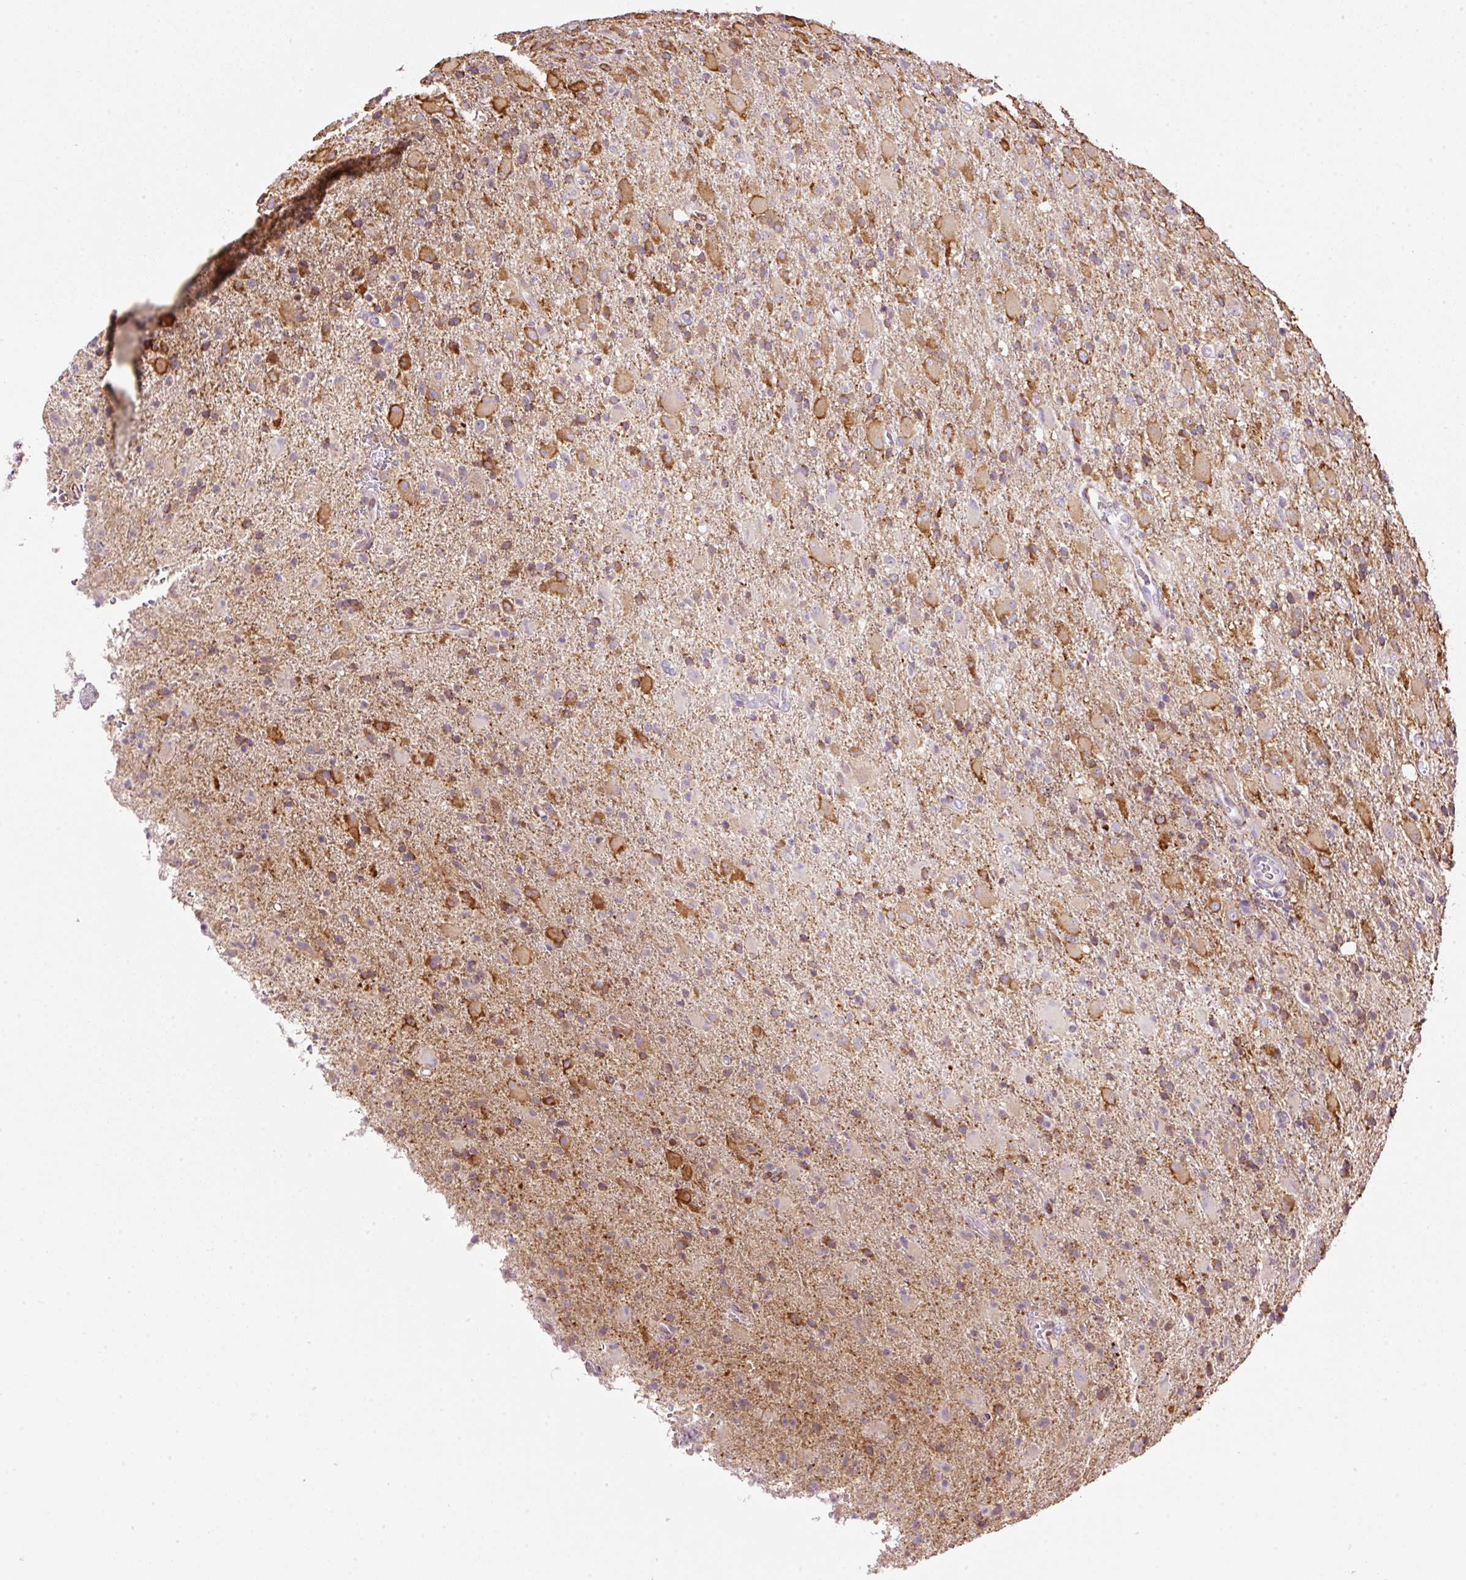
{"staining": {"intensity": "moderate", "quantity": "25%-75%", "location": "cytoplasmic/membranous"}, "tissue": "glioma", "cell_type": "Tumor cells", "image_type": "cancer", "snomed": [{"axis": "morphology", "description": "Glioma, malignant, Low grade"}, {"axis": "topography", "description": "Brain"}], "caption": "A photomicrograph of malignant low-grade glioma stained for a protein exhibits moderate cytoplasmic/membranous brown staining in tumor cells. (brown staining indicates protein expression, while blue staining denotes nuclei).", "gene": "TMEM8B", "patient": {"sex": "male", "age": 65}}